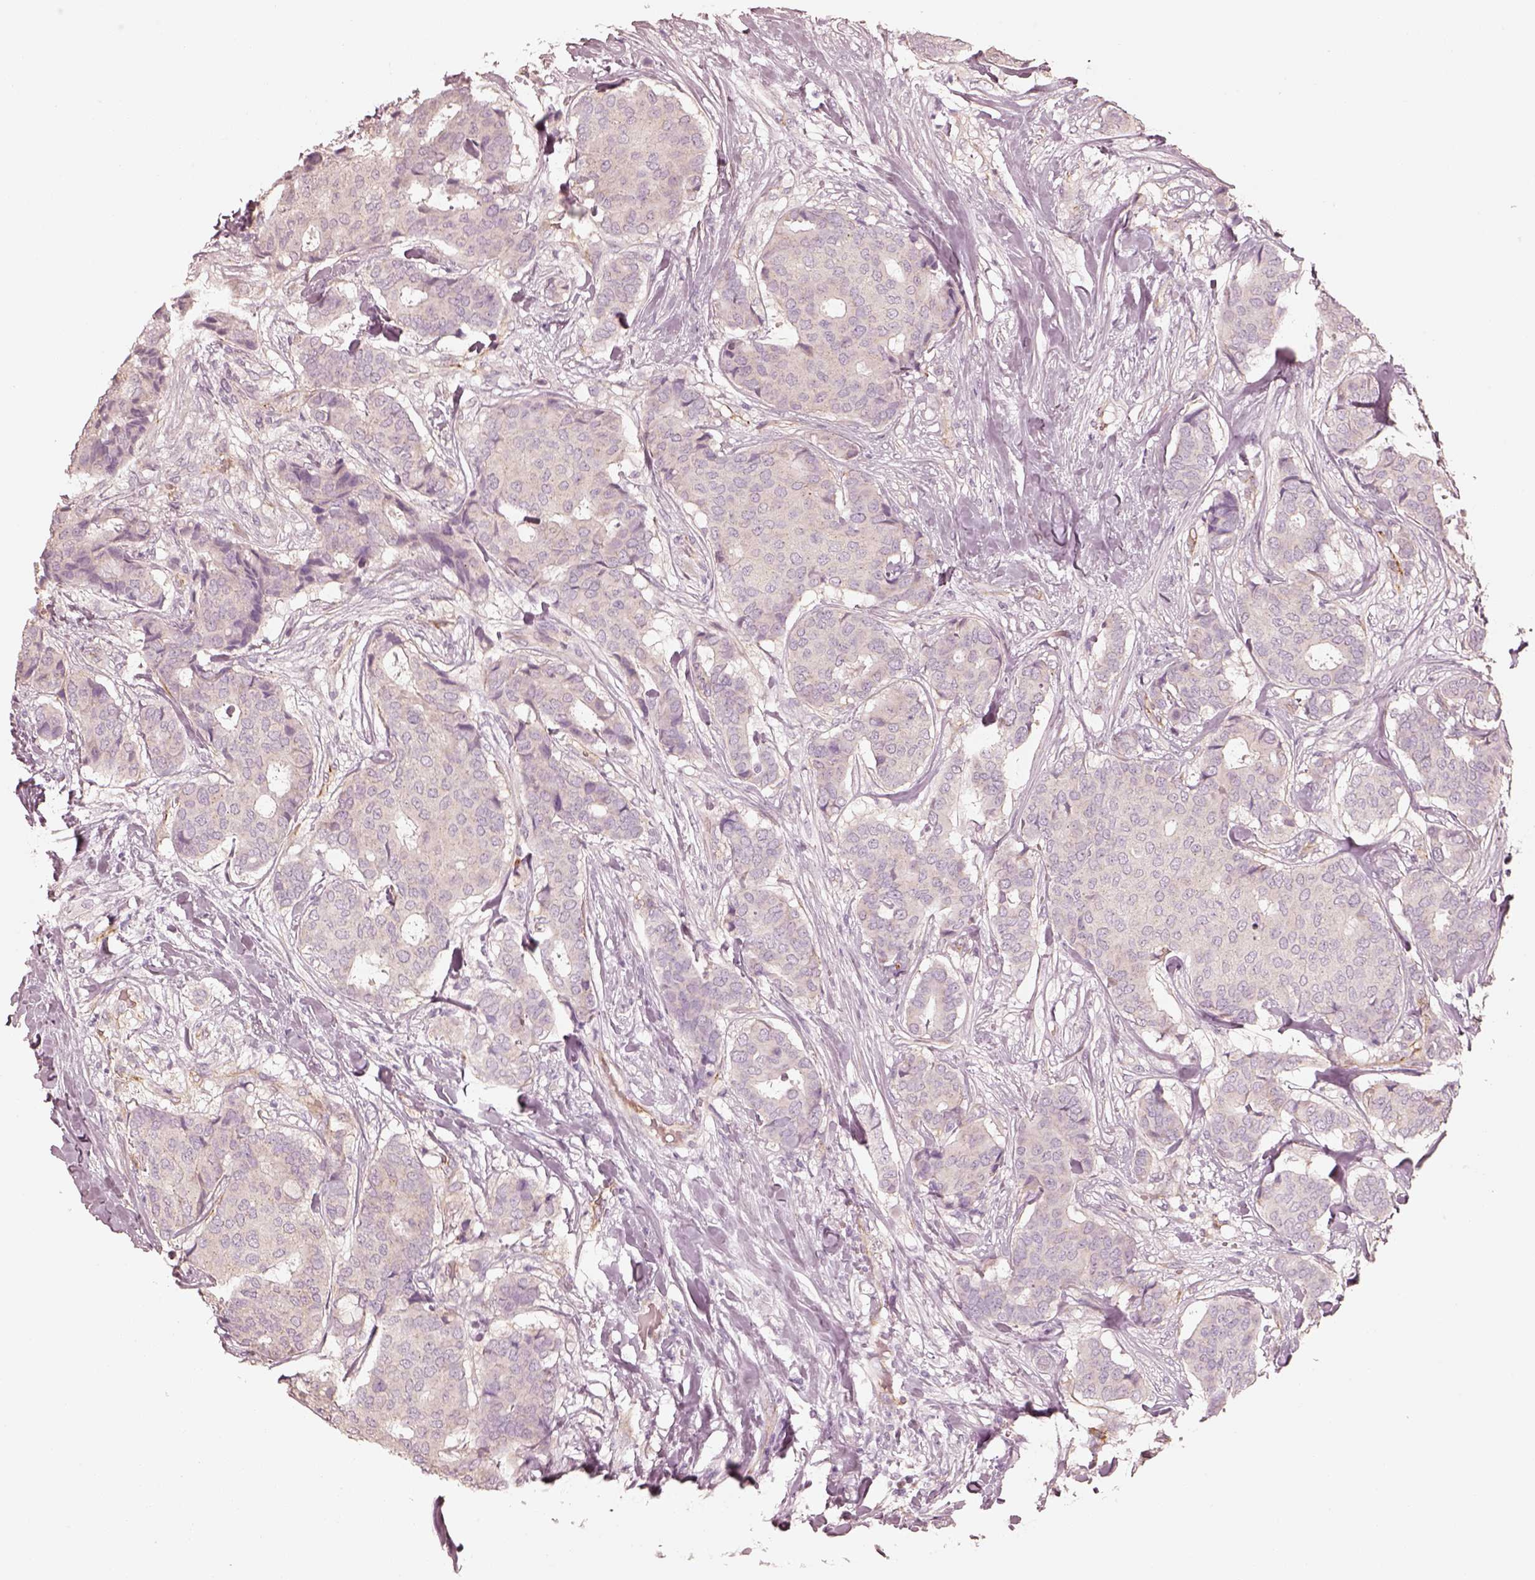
{"staining": {"intensity": "negative", "quantity": "none", "location": "none"}, "tissue": "breast cancer", "cell_type": "Tumor cells", "image_type": "cancer", "snomed": [{"axis": "morphology", "description": "Duct carcinoma"}, {"axis": "topography", "description": "Breast"}], "caption": "Photomicrograph shows no significant protein staining in tumor cells of breast cancer. (DAB (3,3'-diaminobenzidine) immunohistochemistry (IHC) with hematoxylin counter stain).", "gene": "CRYM", "patient": {"sex": "female", "age": 75}}